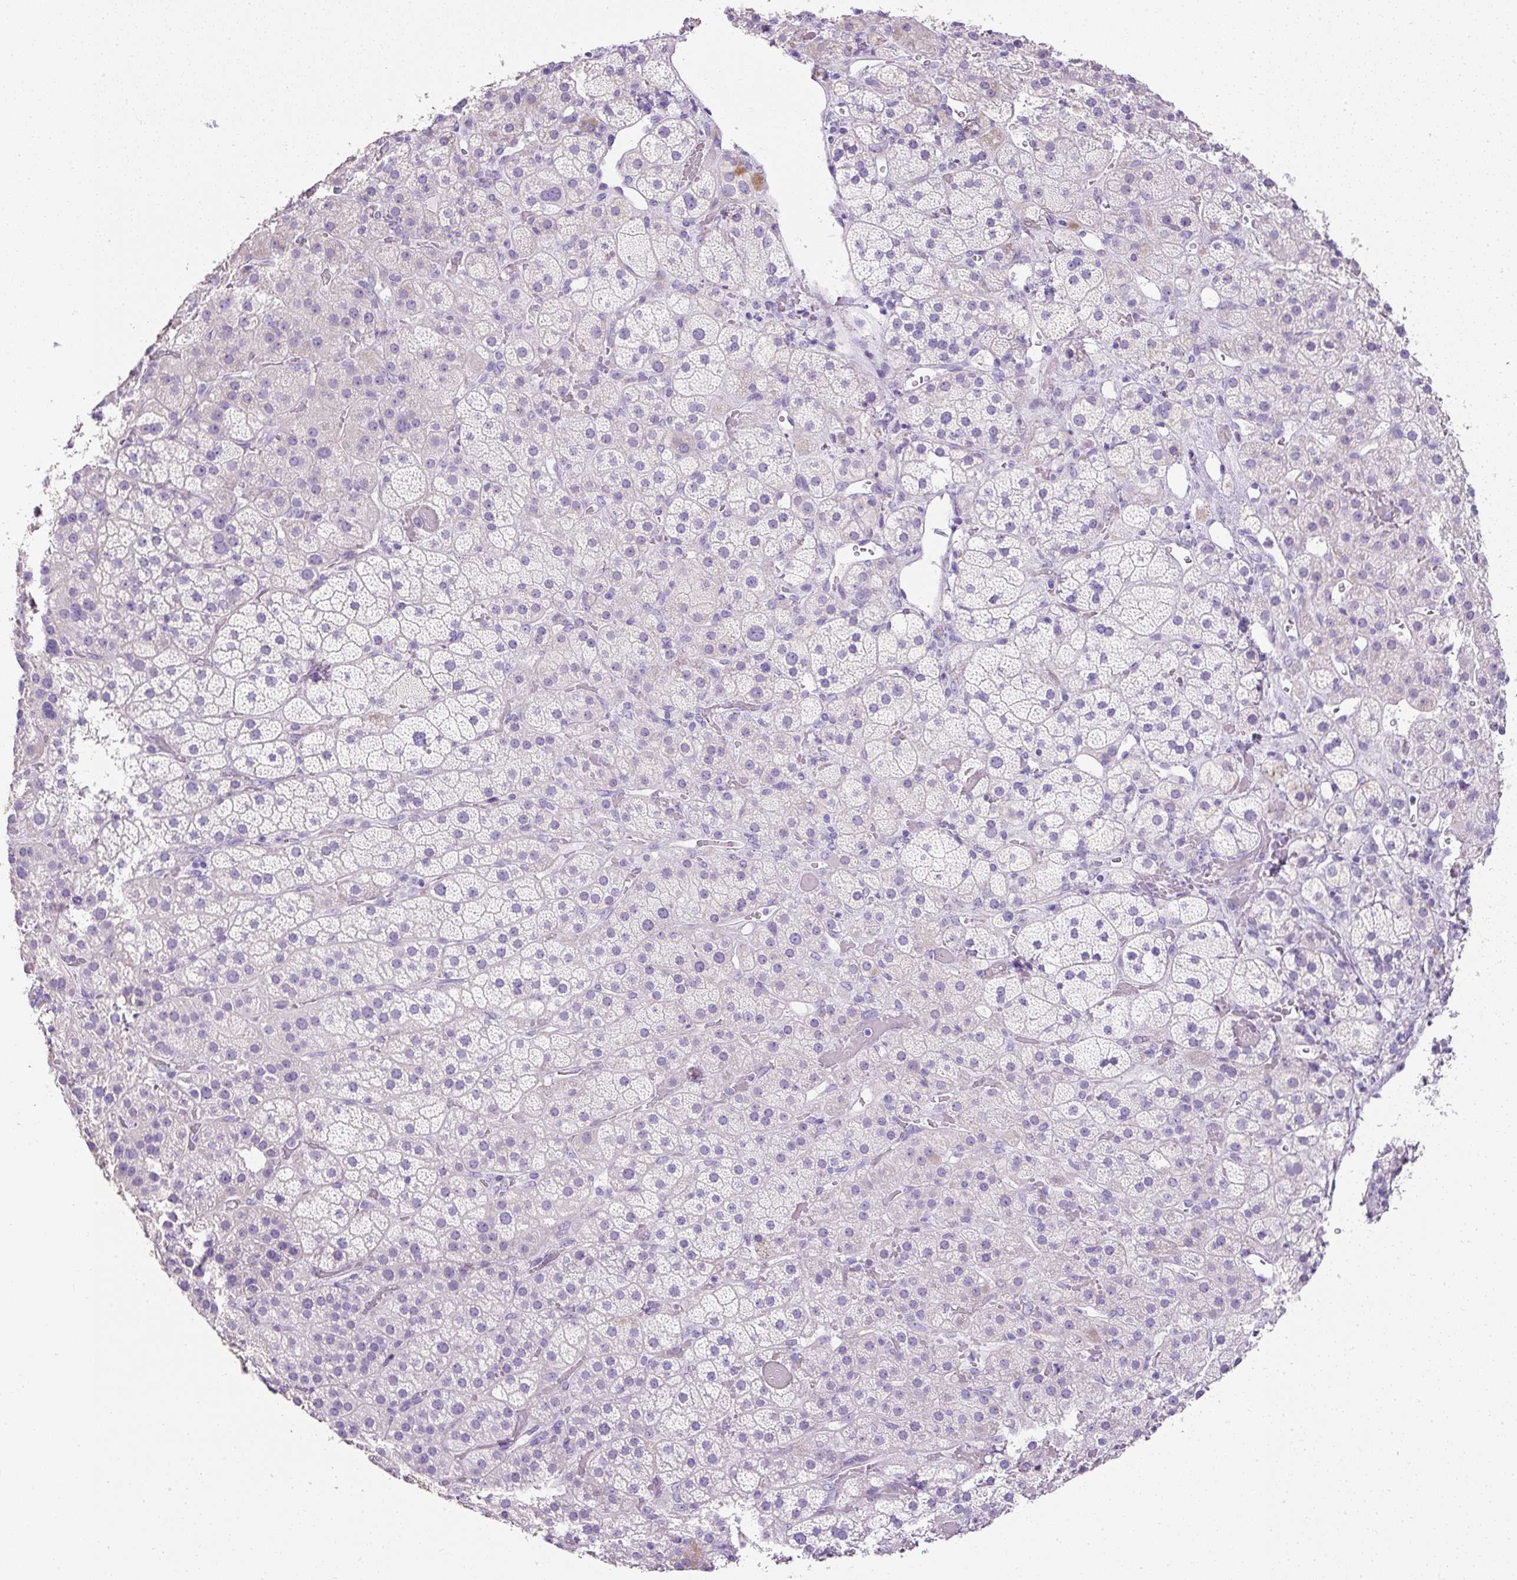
{"staining": {"intensity": "negative", "quantity": "none", "location": "none"}, "tissue": "adrenal gland", "cell_type": "Glandular cells", "image_type": "normal", "snomed": [{"axis": "morphology", "description": "Normal tissue, NOS"}, {"axis": "topography", "description": "Adrenal gland"}], "caption": "Glandular cells show no significant protein expression in unremarkable adrenal gland.", "gene": "C2CD4C", "patient": {"sex": "male", "age": 57}}